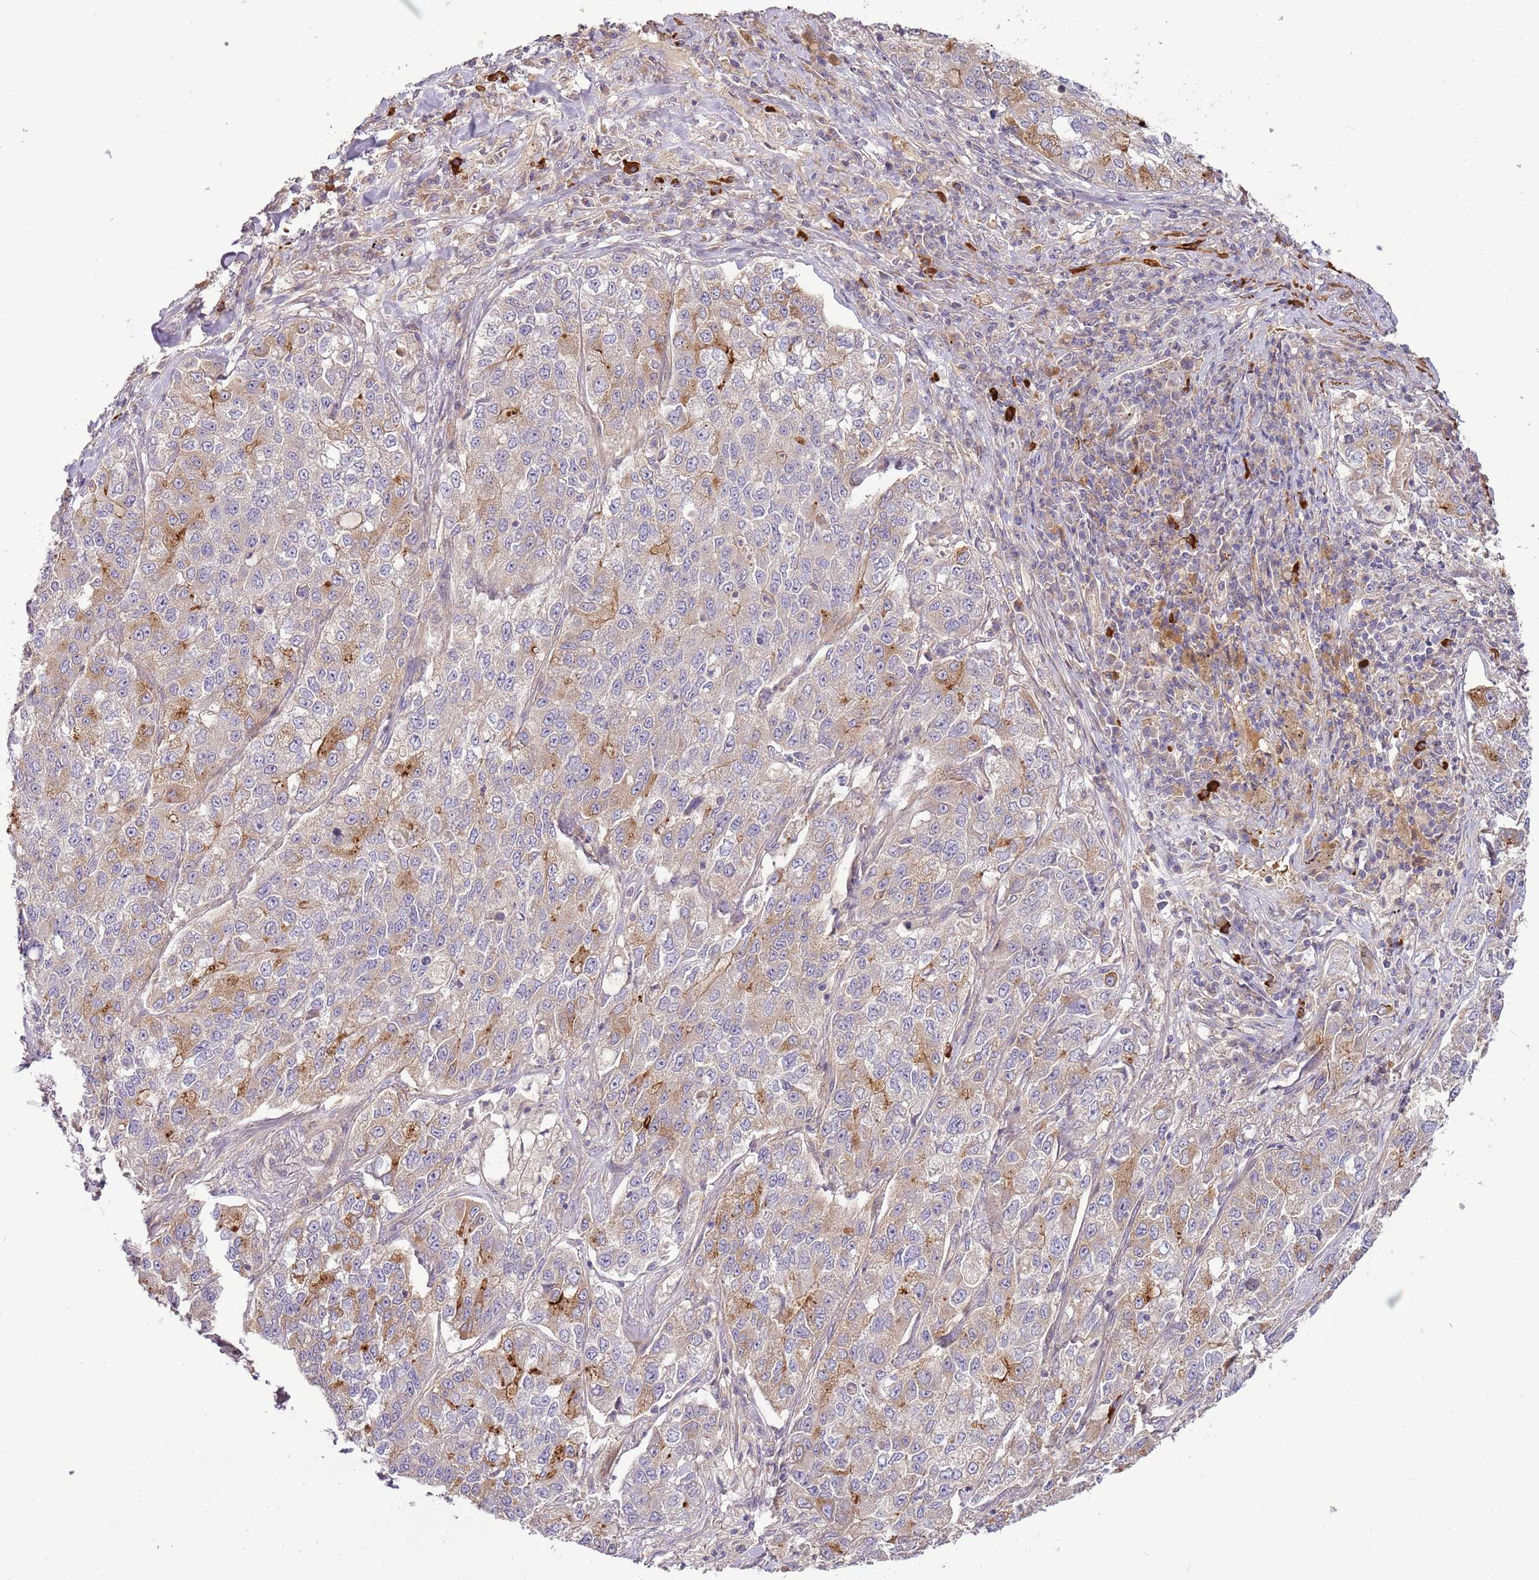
{"staining": {"intensity": "moderate", "quantity": "<25%", "location": "cytoplasmic/membranous"}, "tissue": "lung cancer", "cell_type": "Tumor cells", "image_type": "cancer", "snomed": [{"axis": "morphology", "description": "Adenocarcinoma, NOS"}, {"axis": "topography", "description": "Lung"}], "caption": "Lung adenocarcinoma stained with a protein marker displays moderate staining in tumor cells.", "gene": "RNF128", "patient": {"sex": "male", "age": 49}}